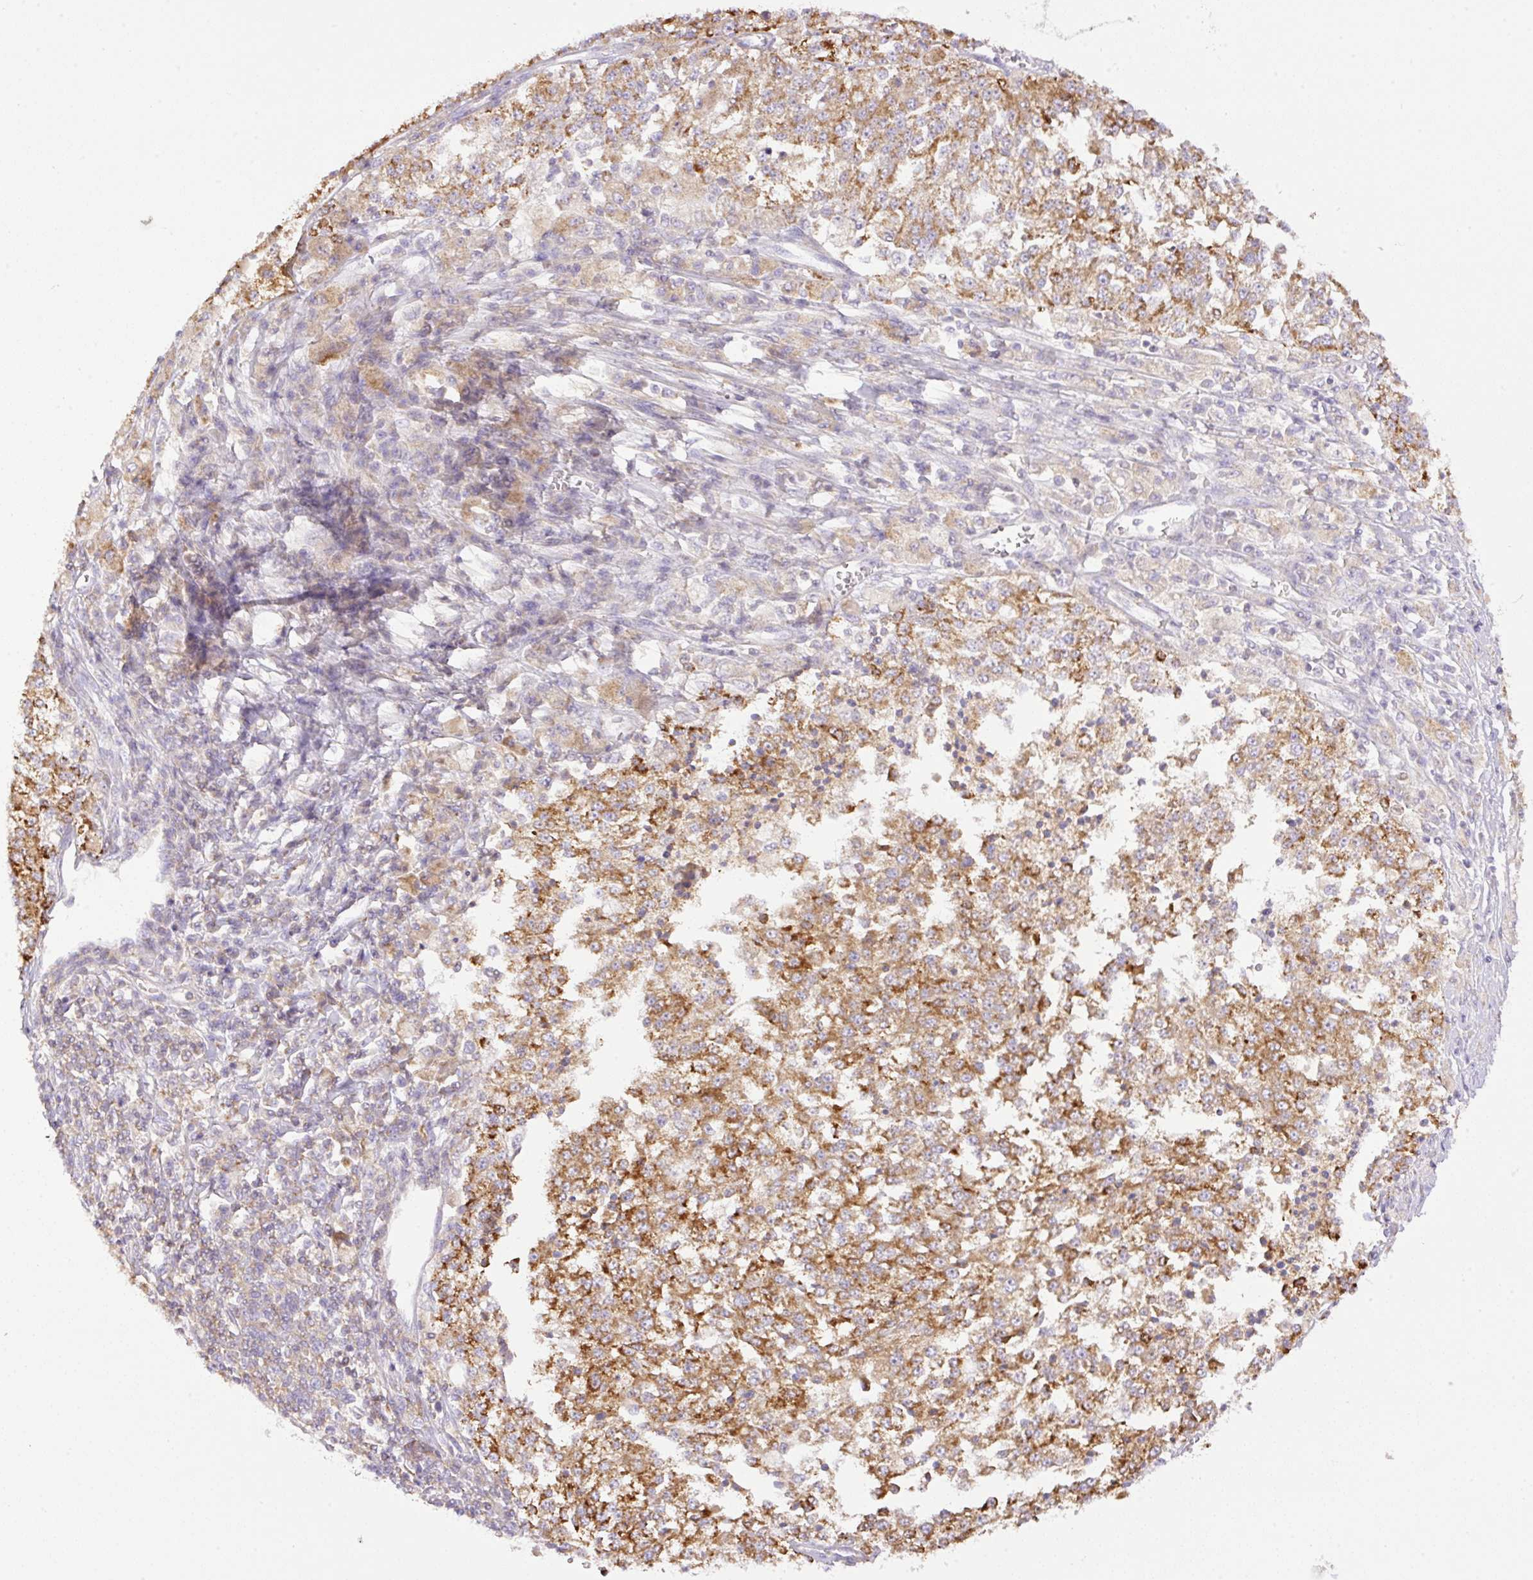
{"staining": {"intensity": "moderate", "quantity": ">75%", "location": "cytoplasmic/membranous"}, "tissue": "melanoma", "cell_type": "Tumor cells", "image_type": "cancer", "snomed": [{"axis": "morphology", "description": "Malignant melanoma, NOS"}, {"axis": "topography", "description": "Skin"}], "caption": "Immunohistochemical staining of human melanoma exhibits moderate cytoplasmic/membranous protein expression in about >75% of tumor cells.", "gene": "NF1", "patient": {"sex": "female", "age": 64}}